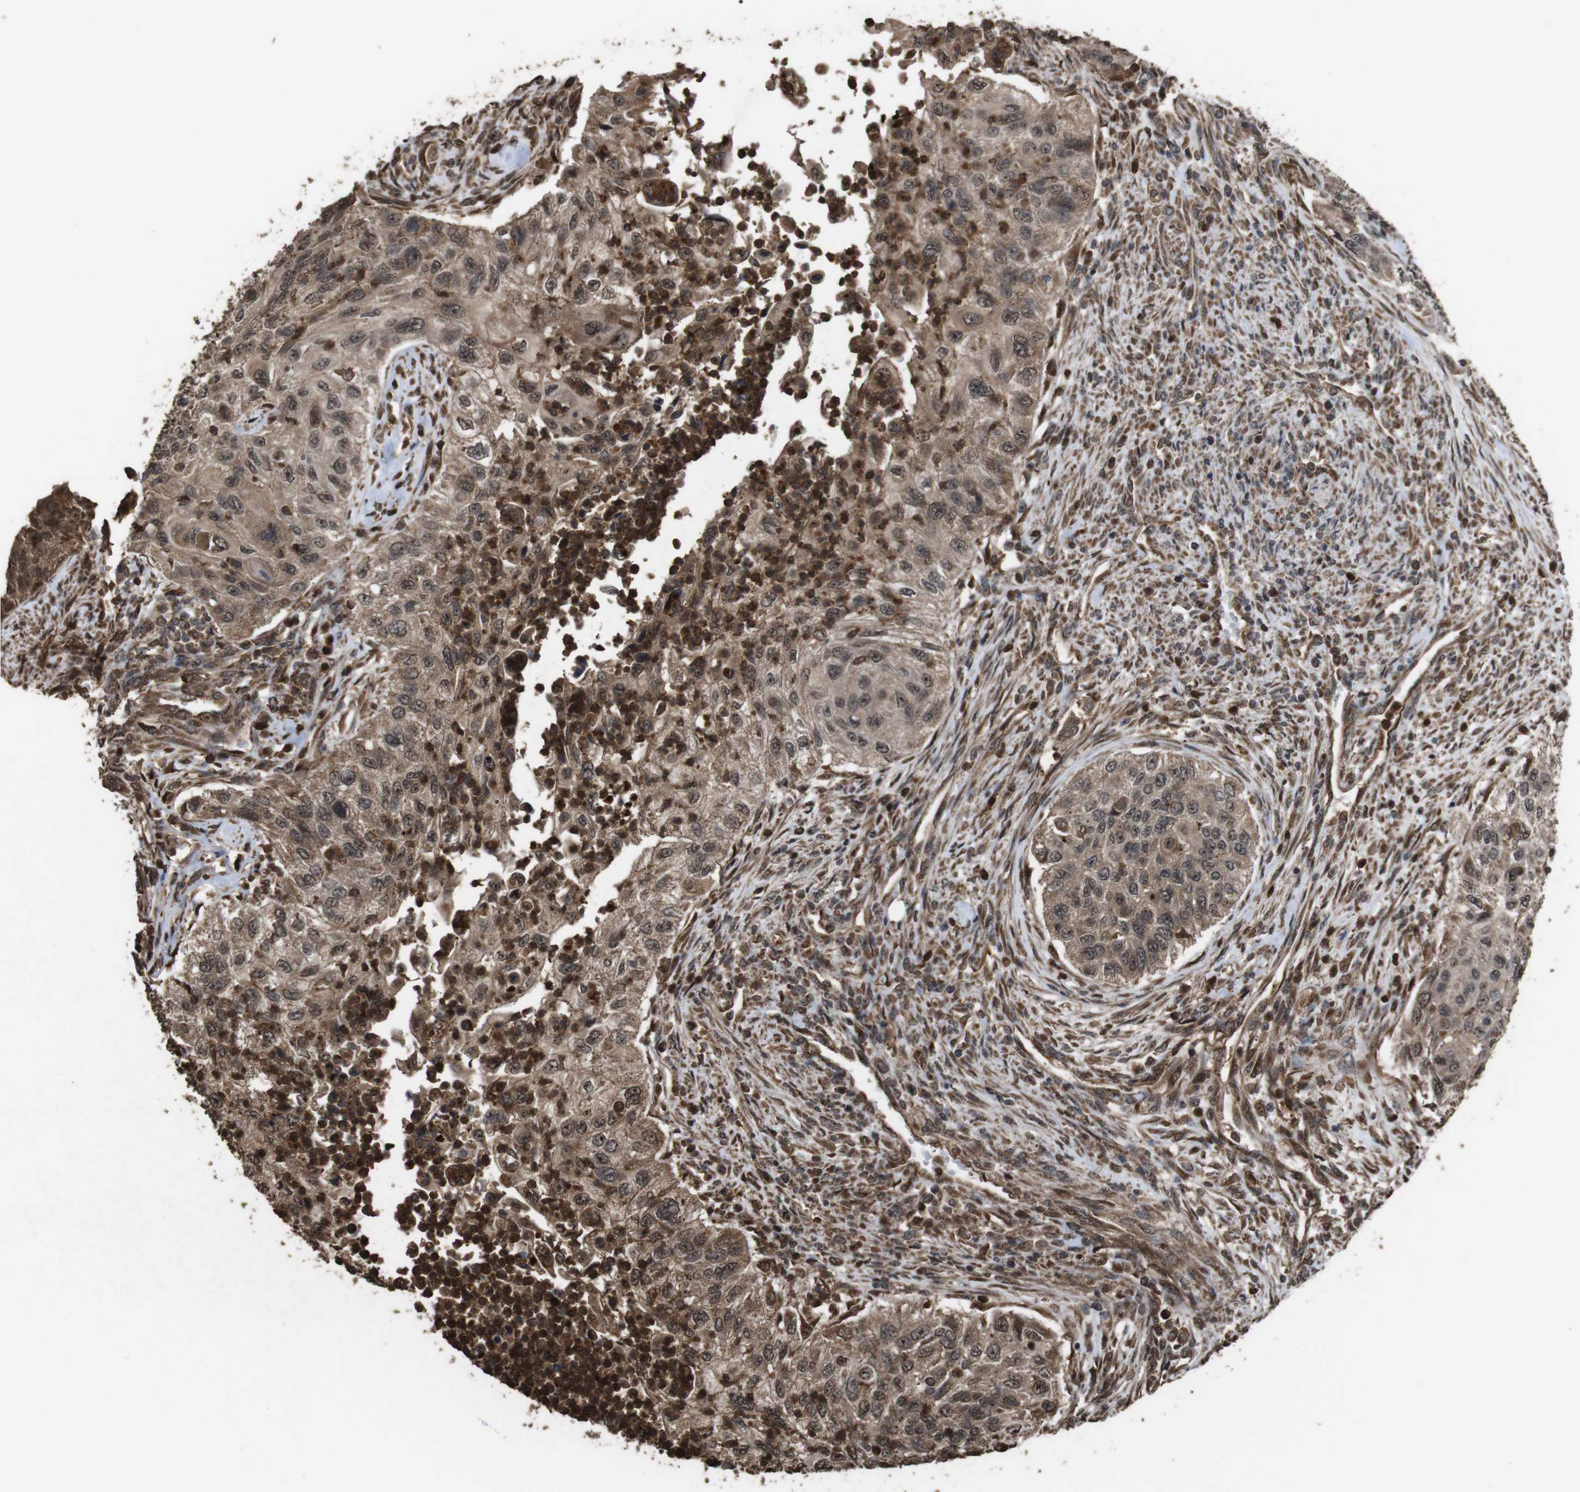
{"staining": {"intensity": "weak", "quantity": ">75%", "location": "cytoplasmic/membranous"}, "tissue": "urothelial cancer", "cell_type": "Tumor cells", "image_type": "cancer", "snomed": [{"axis": "morphology", "description": "Urothelial carcinoma, High grade"}, {"axis": "topography", "description": "Urinary bladder"}], "caption": "Immunohistochemistry (IHC) image of human urothelial cancer stained for a protein (brown), which displays low levels of weak cytoplasmic/membranous positivity in approximately >75% of tumor cells.", "gene": "RRAS2", "patient": {"sex": "female", "age": 60}}